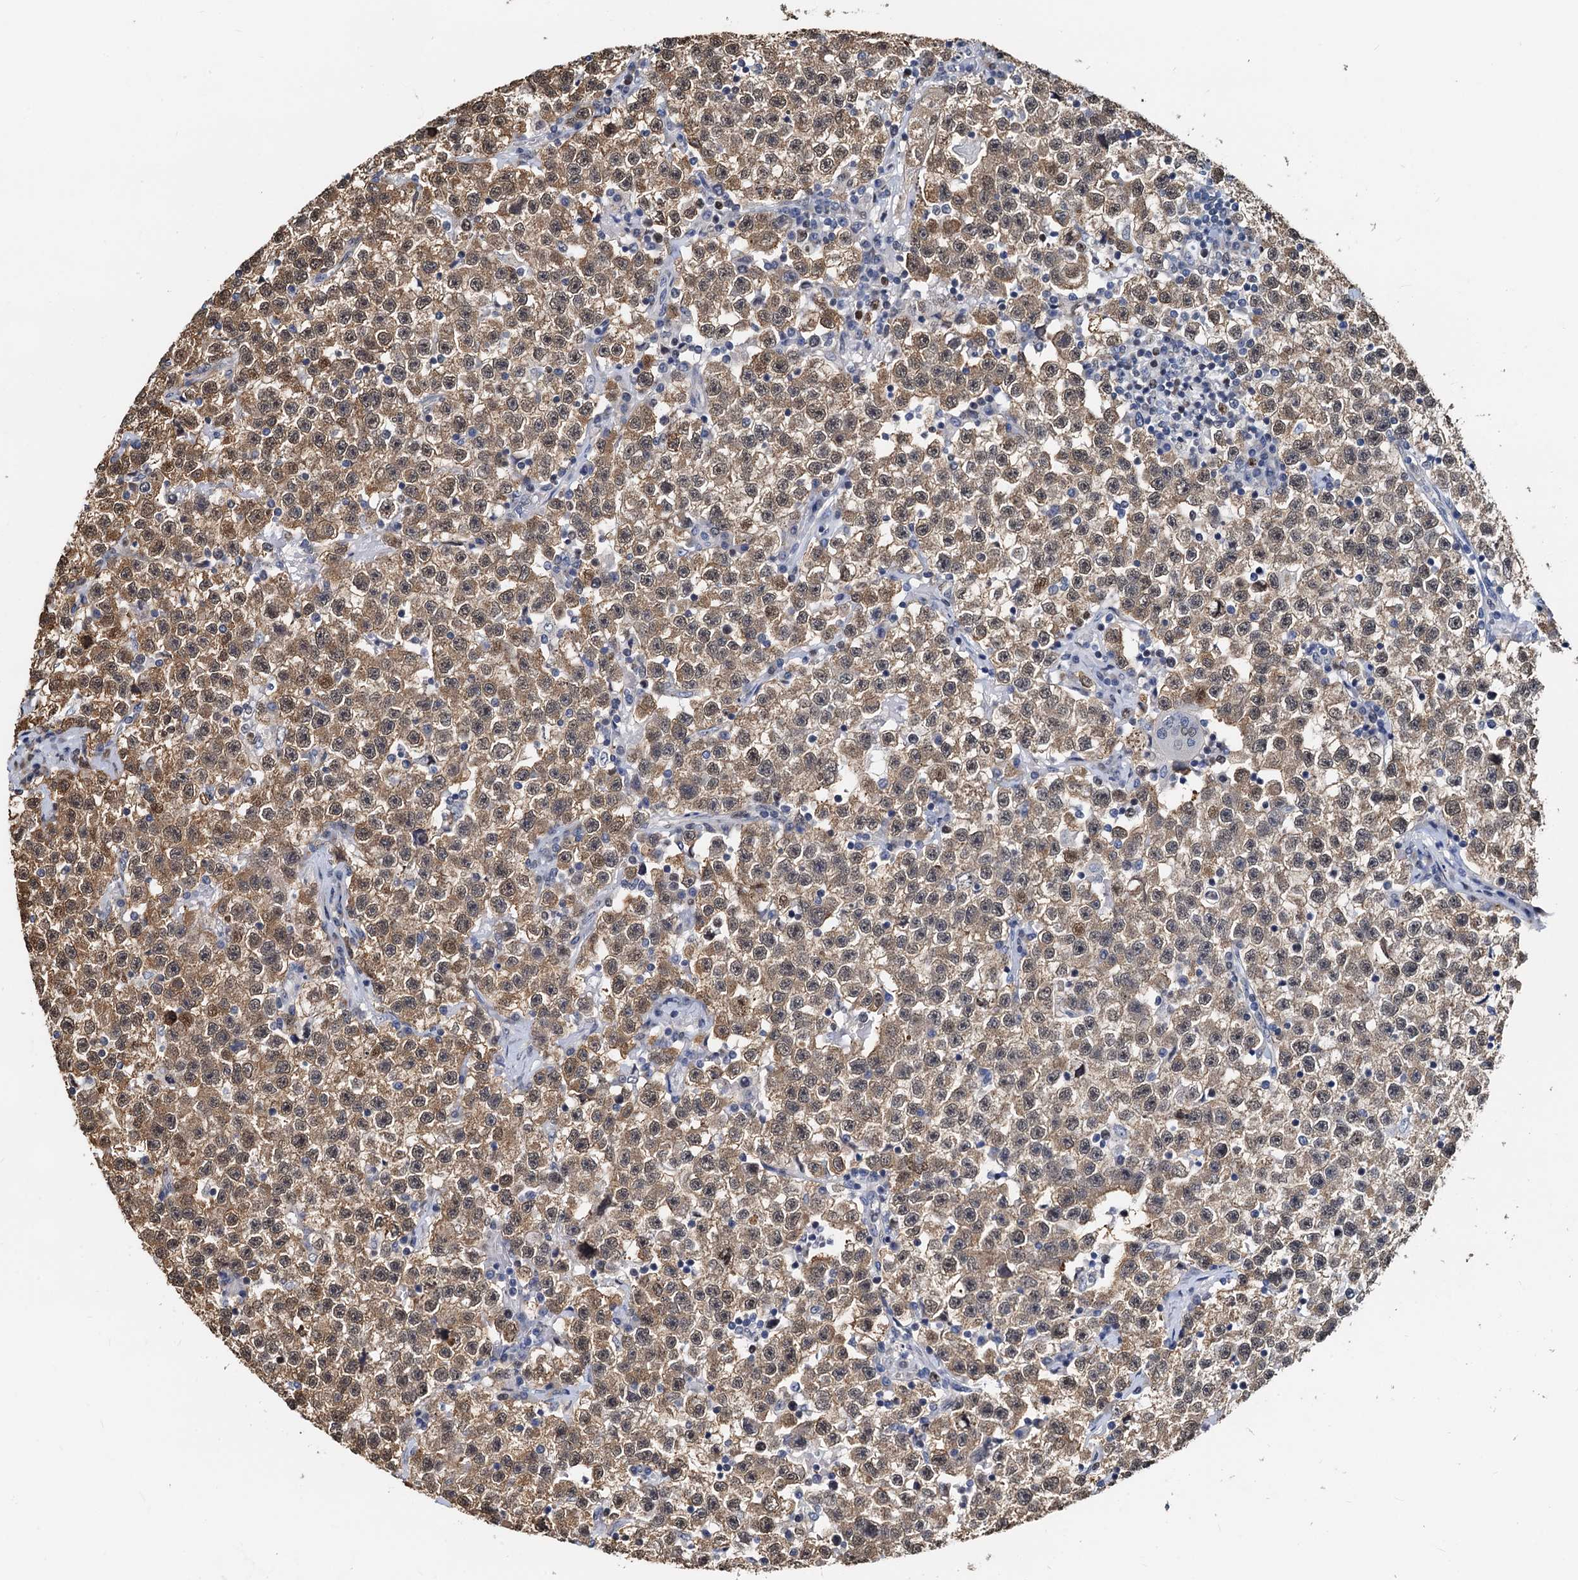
{"staining": {"intensity": "moderate", "quantity": "25%-75%", "location": "cytoplasmic/membranous,nuclear"}, "tissue": "testis cancer", "cell_type": "Tumor cells", "image_type": "cancer", "snomed": [{"axis": "morphology", "description": "Seminoma, NOS"}, {"axis": "topography", "description": "Testis"}], "caption": "A high-resolution micrograph shows immunohistochemistry (IHC) staining of testis cancer (seminoma), which reveals moderate cytoplasmic/membranous and nuclear expression in about 25%-75% of tumor cells.", "gene": "PTGES3", "patient": {"sex": "male", "age": 22}}